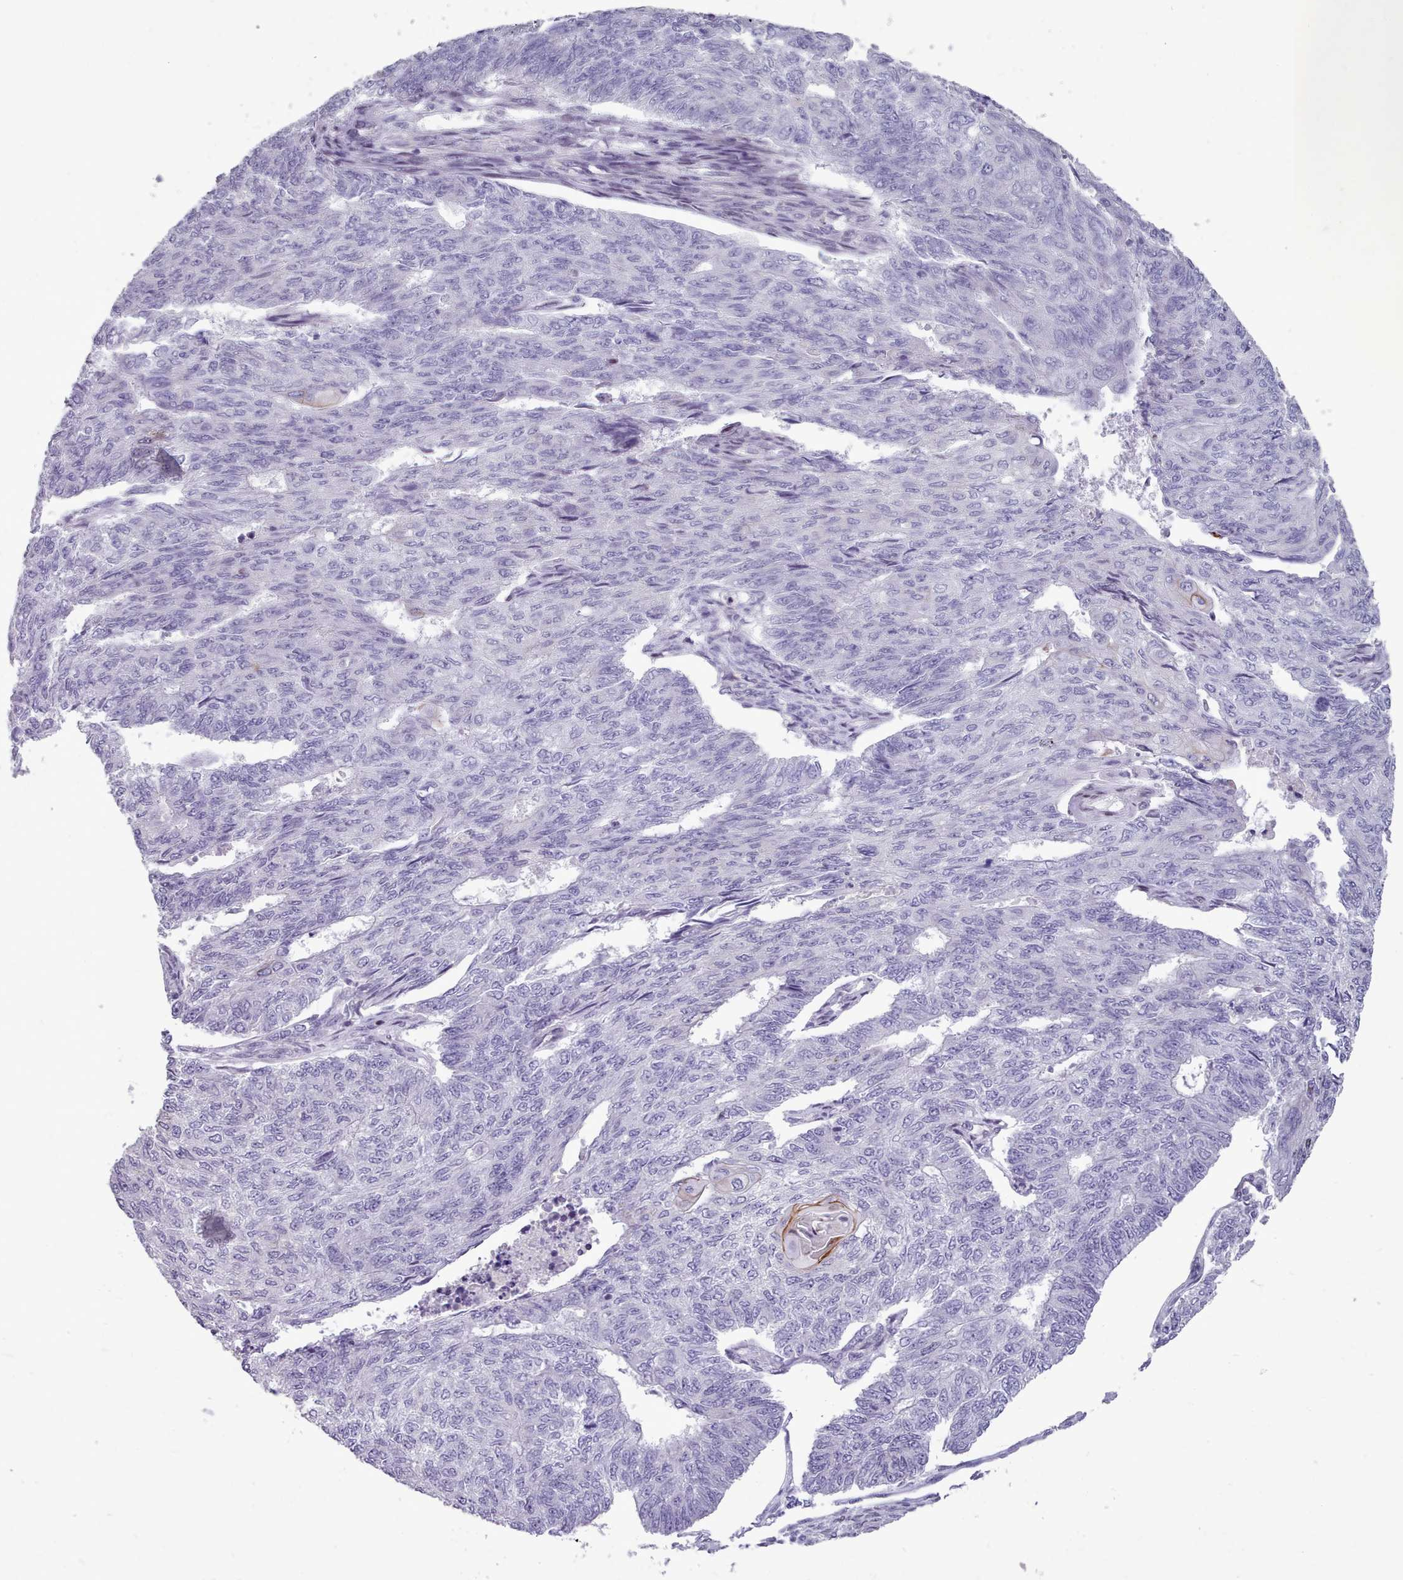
{"staining": {"intensity": "negative", "quantity": "none", "location": "none"}, "tissue": "endometrial cancer", "cell_type": "Tumor cells", "image_type": "cancer", "snomed": [{"axis": "morphology", "description": "Adenocarcinoma, NOS"}, {"axis": "topography", "description": "Endometrium"}], "caption": "There is no significant expression in tumor cells of endometrial adenocarcinoma.", "gene": "KCNT2", "patient": {"sex": "female", "age": 32}}